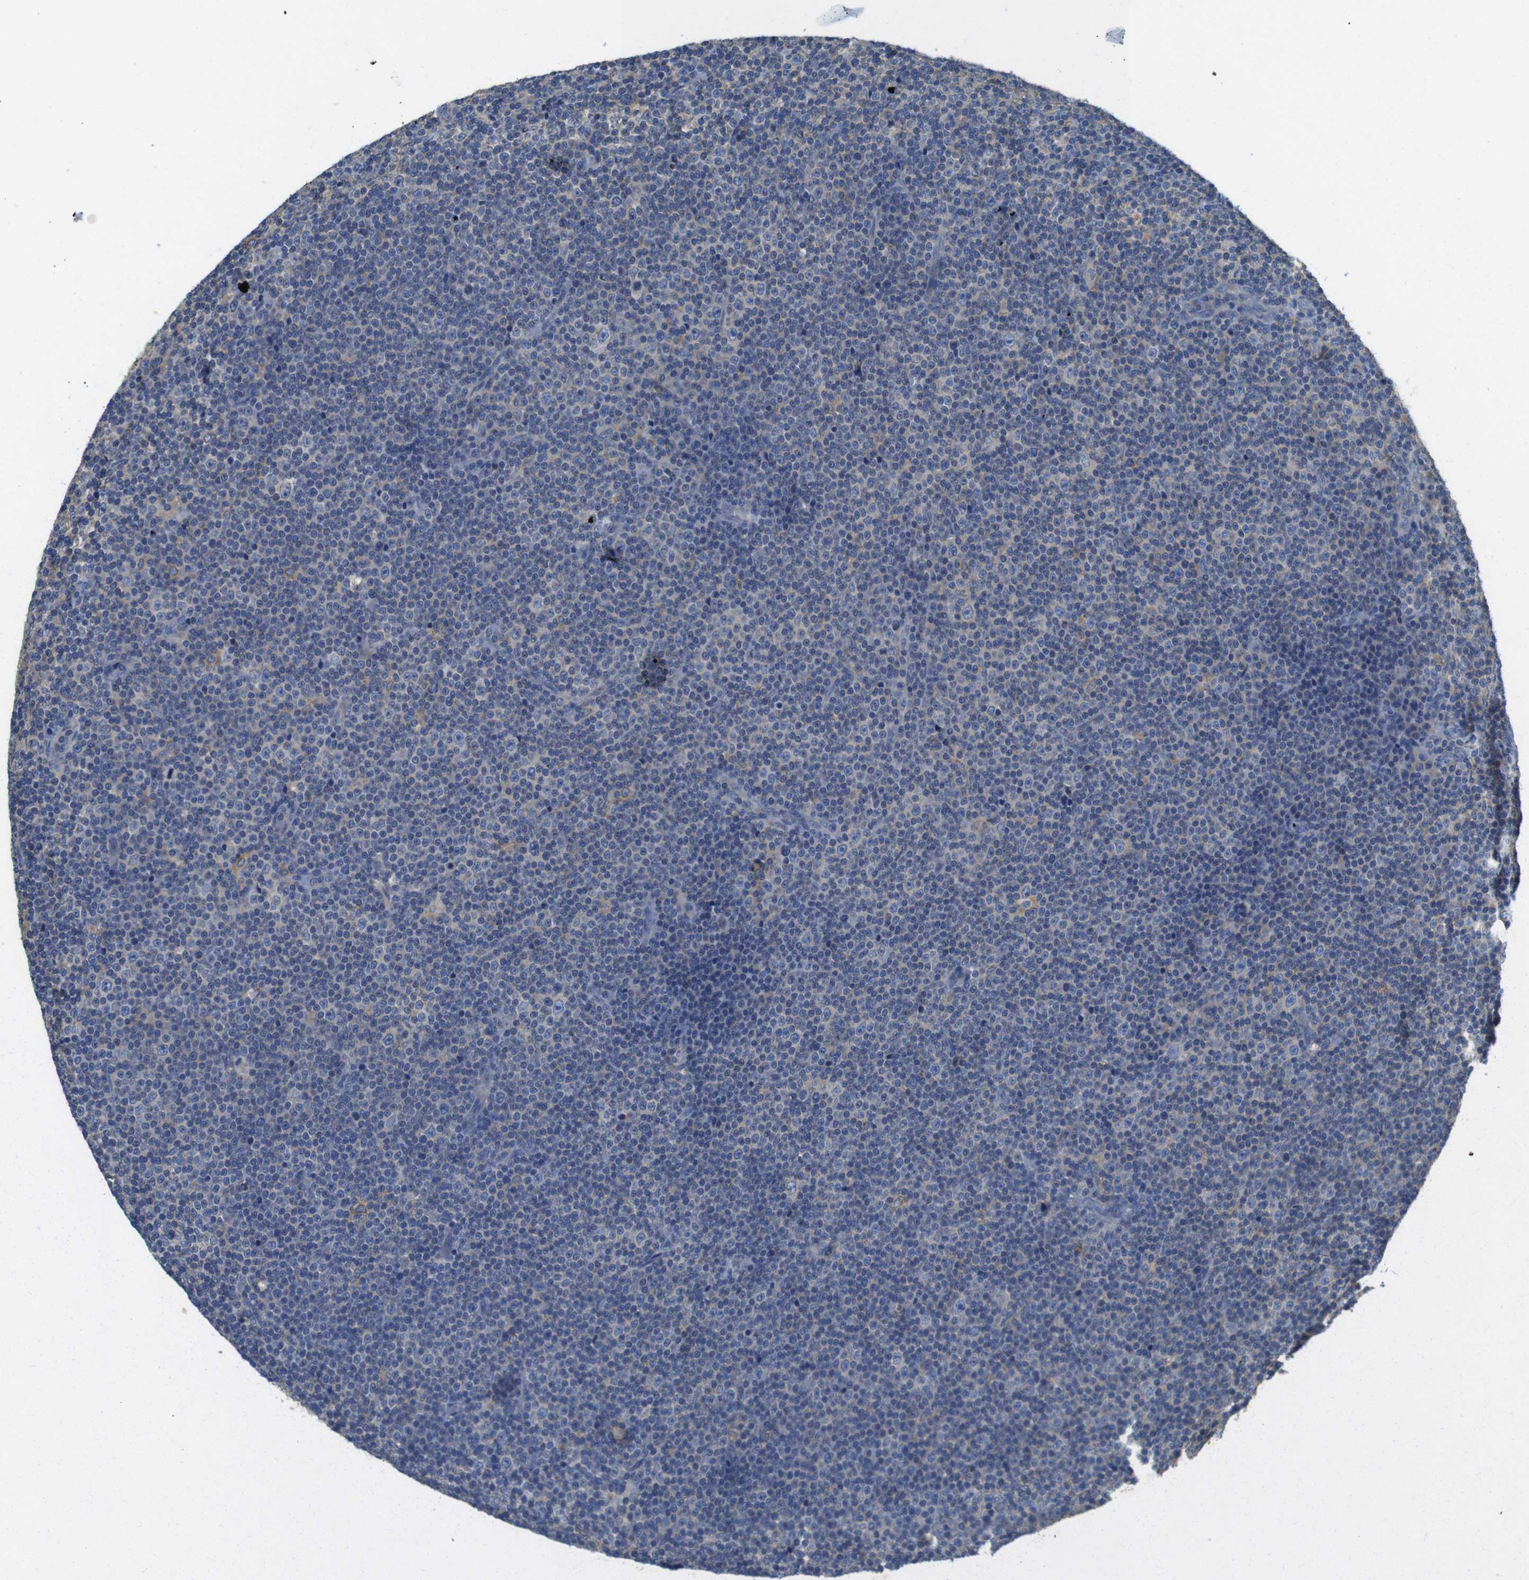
{"staining": {"intensity": "weak", "quantity": "<25%", "location": "cytoplasmic/membranous"}, "tissue": "lymphoma", "cell_type": "Tumor cells", "image_type": "cancer", "snomed": [{"axis": "morphology", "description": "Malignant lymphoma, non-Hodgkin's type, Low grade"}, {"axis": "topography", "description": "Lymph node"}], "caption": "This is an immunohistochemistry image of lymphoma. There is no staining in tumor cells.", "gene": "DCTN1", "patient": {"sex": "female", "age": 67}}